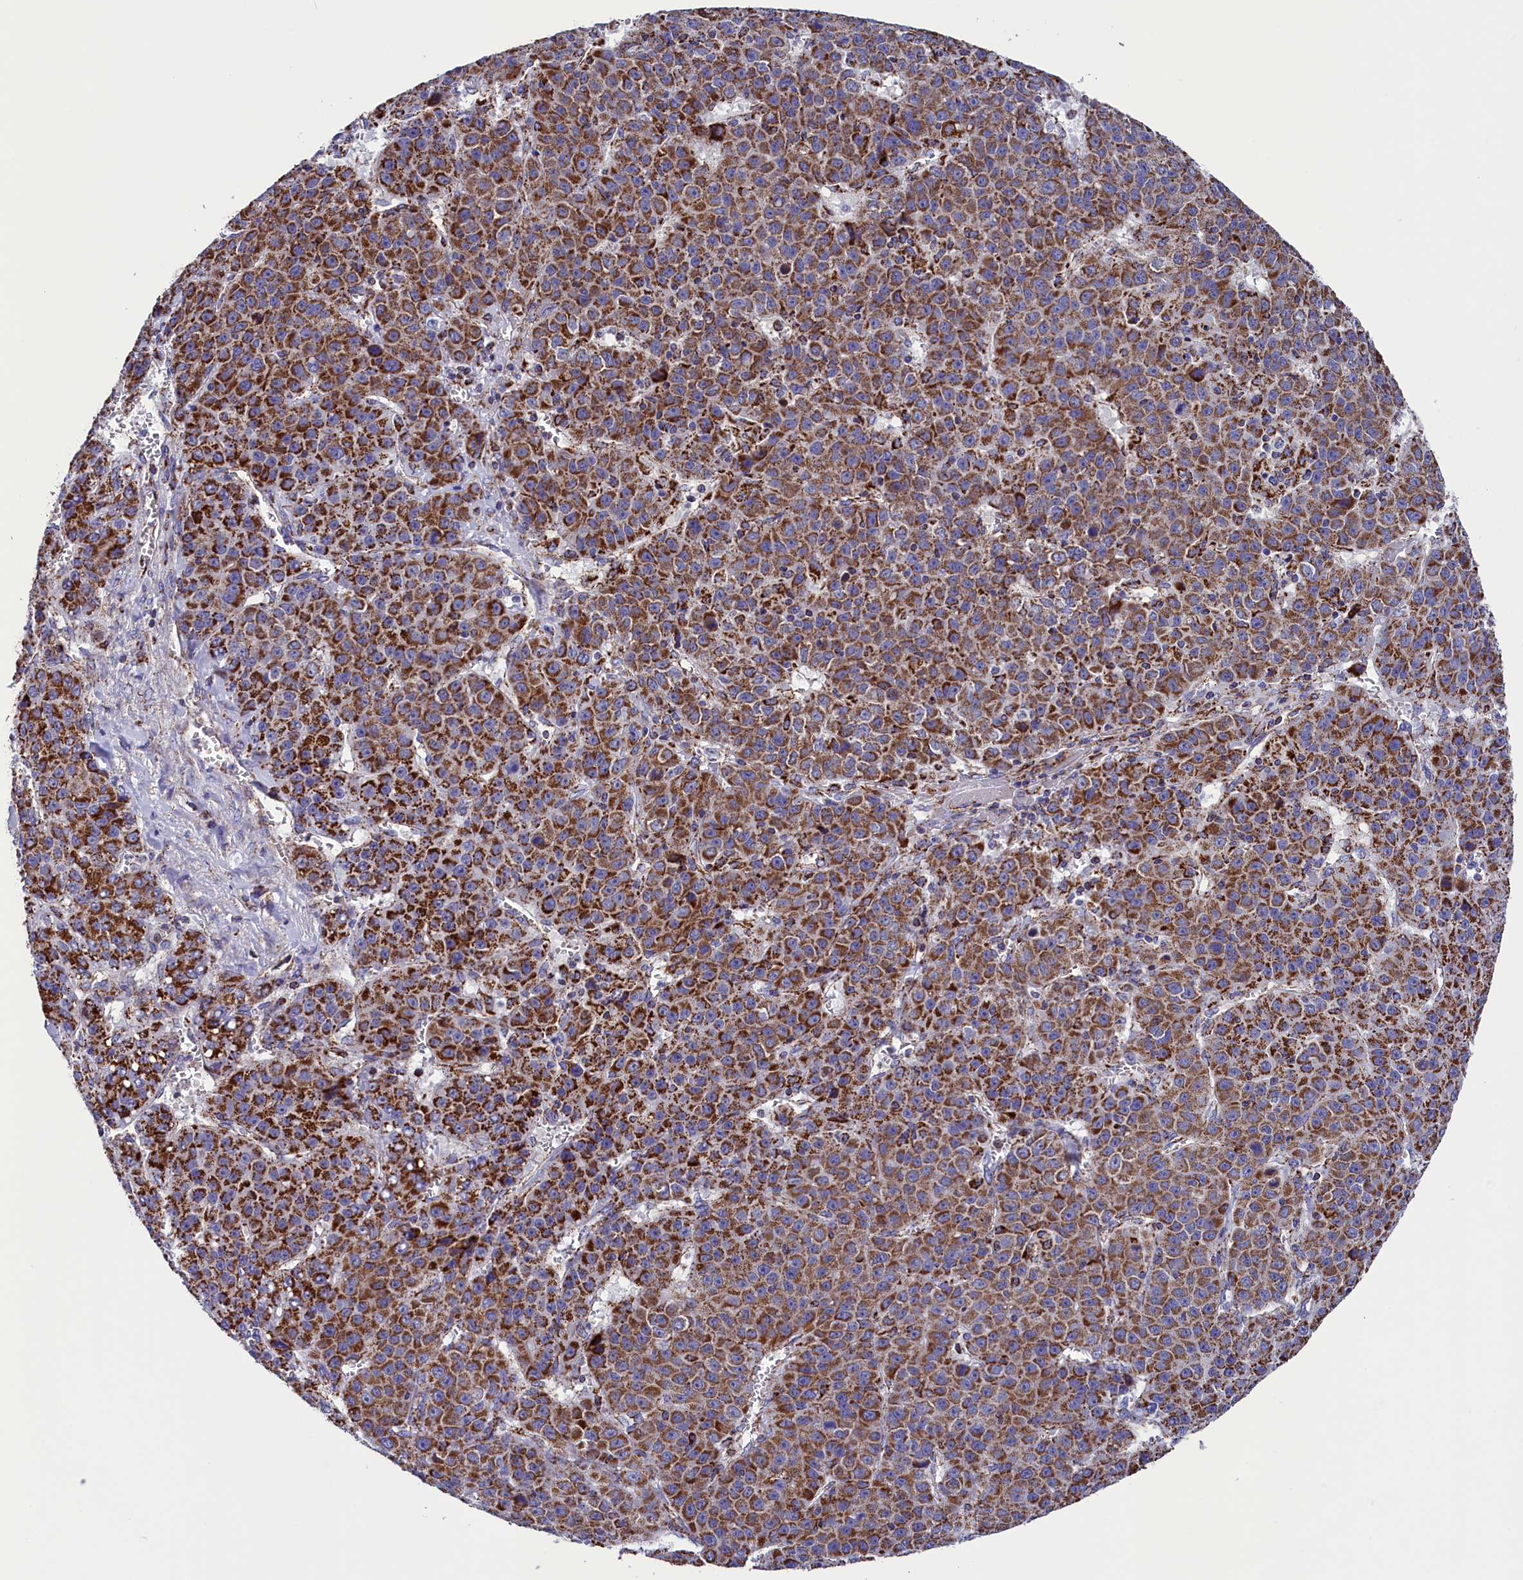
{"staining": {"intensity": "strong", "quantity": ">75%", "location": "cytoplasmic/membranous"}, "tissue": "liver cancer", "cell_type": "Tumor cells", "image_type": "cancer", "snomed": [{"axis": "morphology", "description": "Carcinoma, Hepatocellular, NOS"}, {"axis": "topography", "description": "Liver"}], "caption": "High-magnification brightfield microscopy of liver cancer stained with DAB (3,3'-diaminobenzidine) (brown) and counterstained with hematoxylin (blue). tumor cells exhibit strong cytoplasmic/membranous positivity is identified in approximately>75% of cells.", "gene": "SLC39A3", "patient": {"sex": "female", "age": 53}}